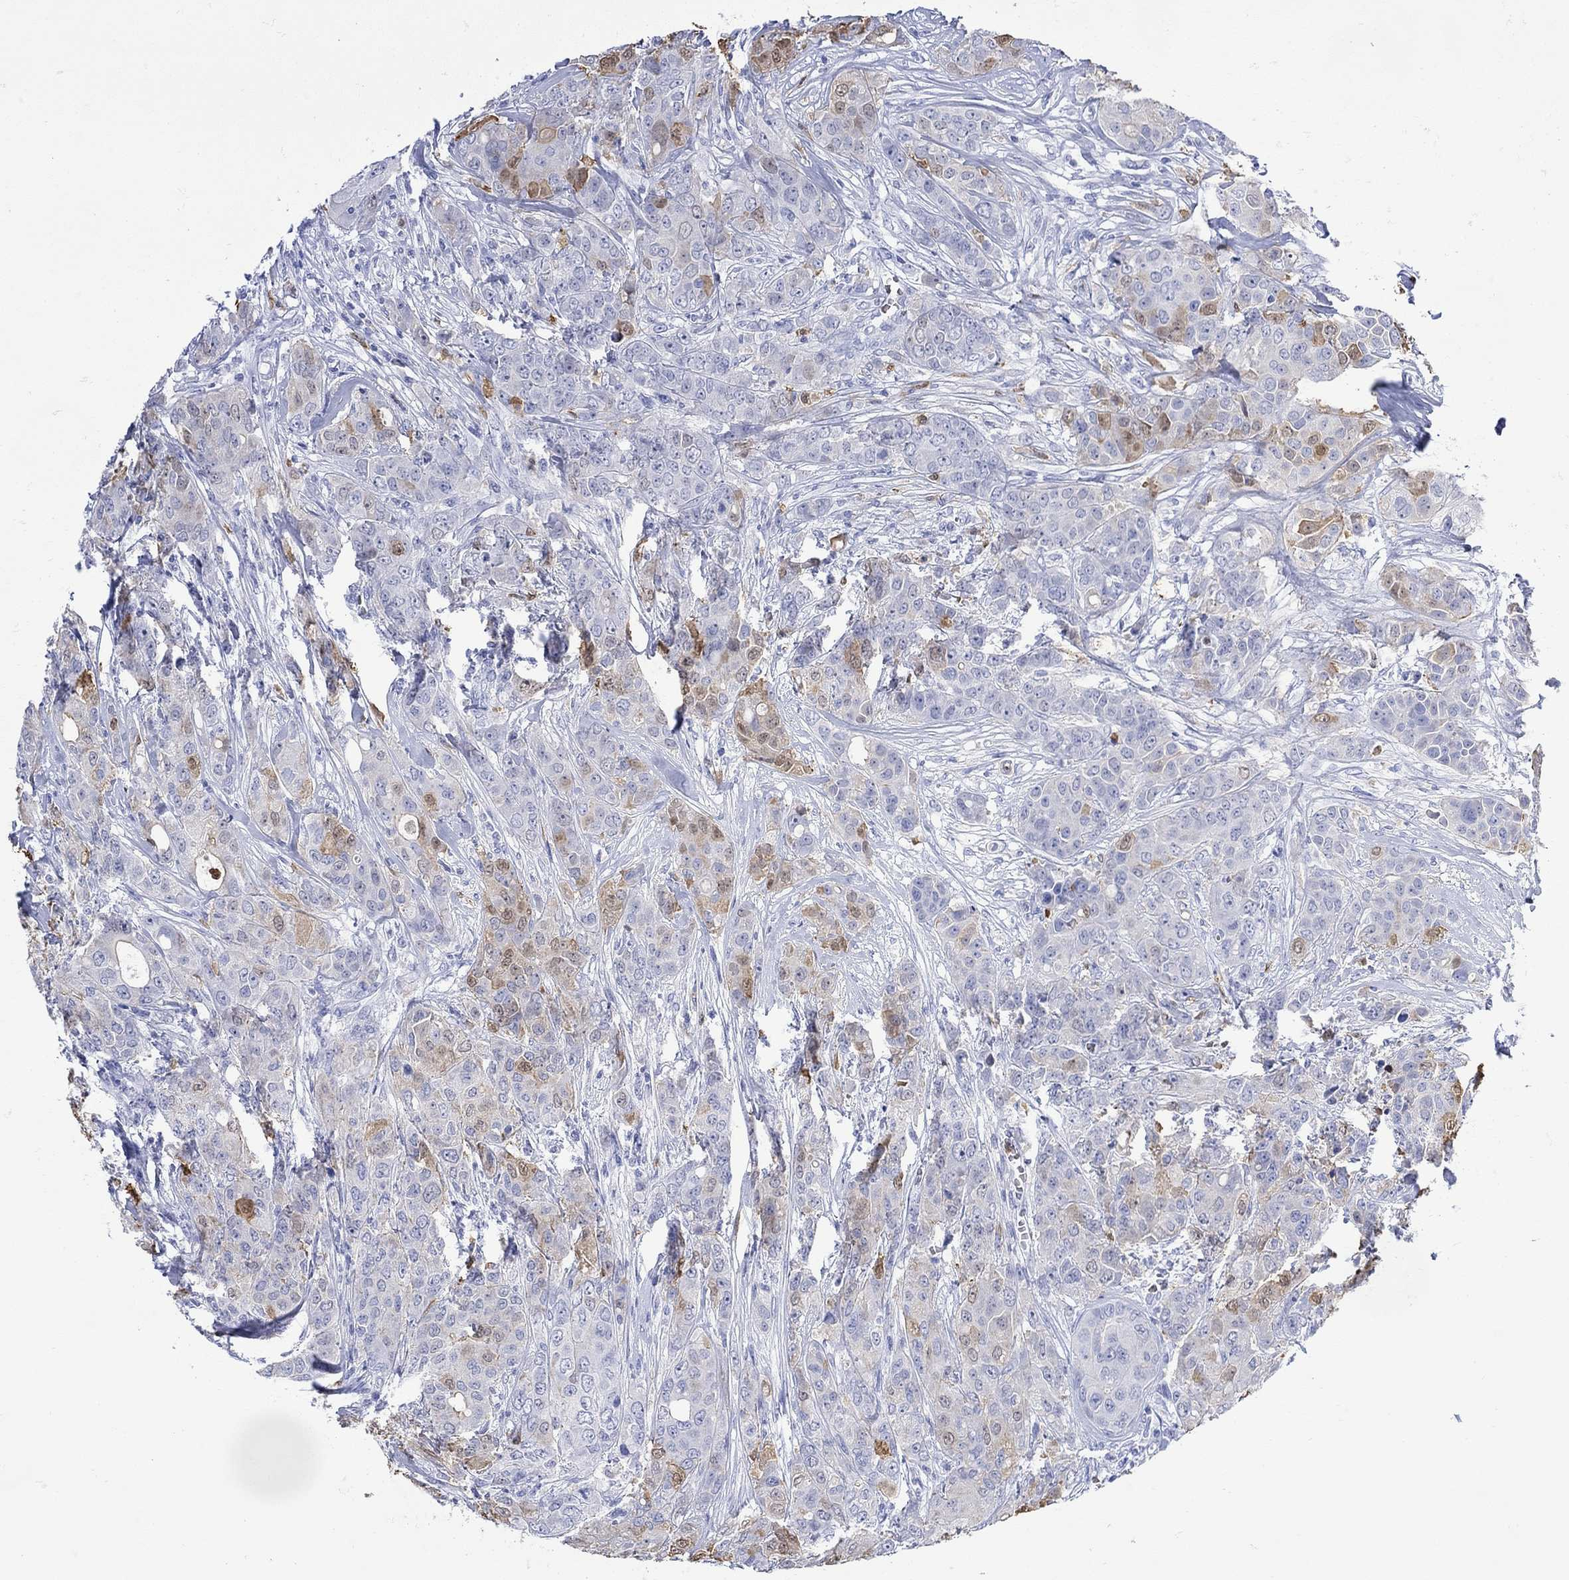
{"staining": {"intensity": "weak", "quantity": "<25%", "location": "cytoplasmic/membranous"}, "tissue": "breast cancer", "cell_type": "Tumor cells", "image_type": "cancer", "snomed": [{"axis": "morphology", "description": "Duct carcinoma"}, {"axis": "topography", "description": "Breast"}], "caption": "Tumor cells show no significant positivity in breast invasive ductal carcinoma.", "gene": "LINGO3", "patient": {"sex": "female", "age": 43}}